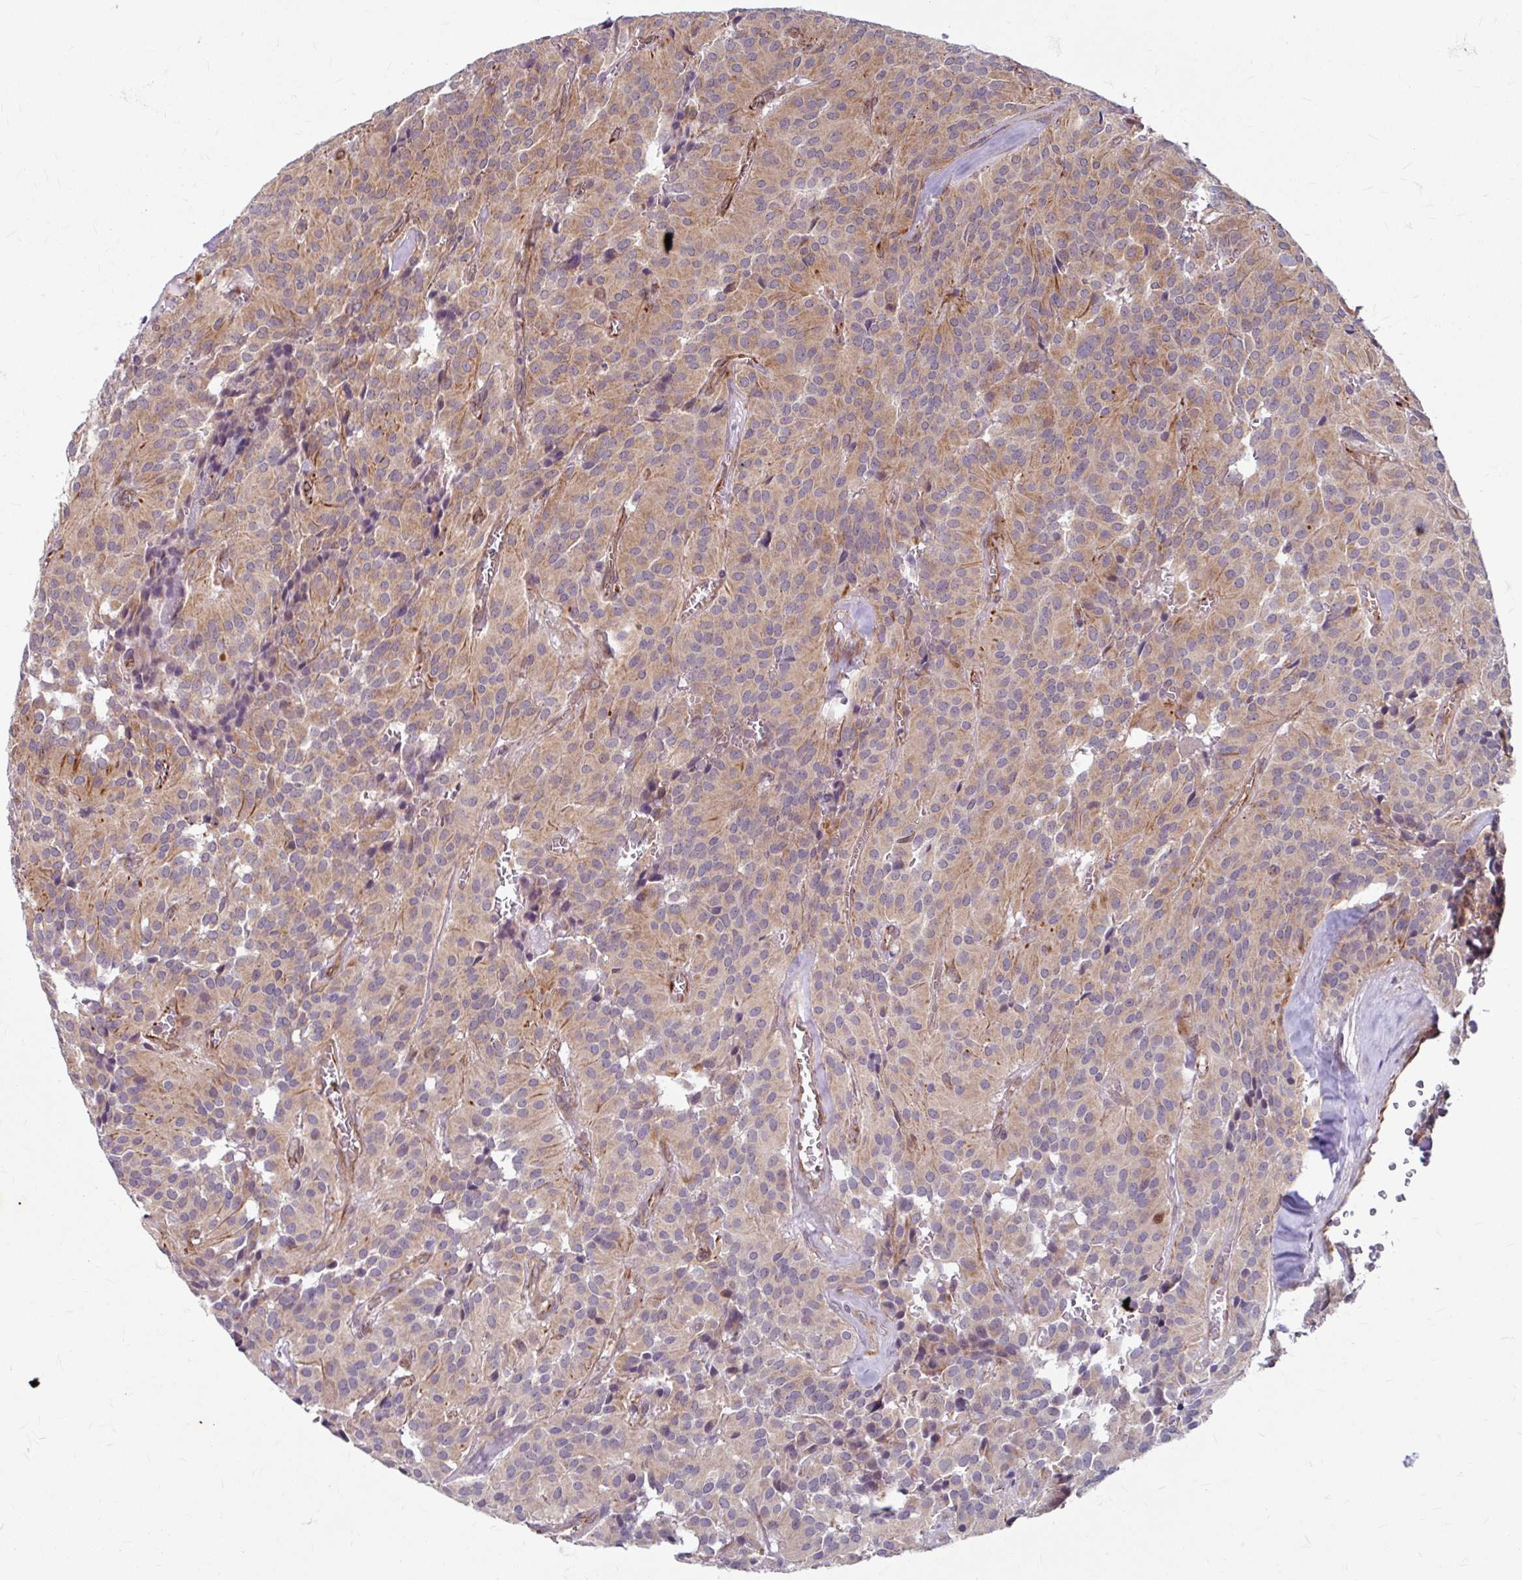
{"staining": {"intensity": "weak", "quantity": "25%-75%", "location": "cytoplasmic/membranous"}, "tissue": "glioma", "cell_type": "Tumor cells", "image_type": "cancer", "snomed": [{"axis": "morphology", "description": "Glioma, malignant, Low grade"}, {"axis": "topography", "description": "Brain"}], "caption": "Malignant glioma (low-grade) stained for a protein shows weak cytoplasmic/membranous positivity in tumor cells.", "gene": "DAAM2", "patient": {"sex": "male", "age": 42}}